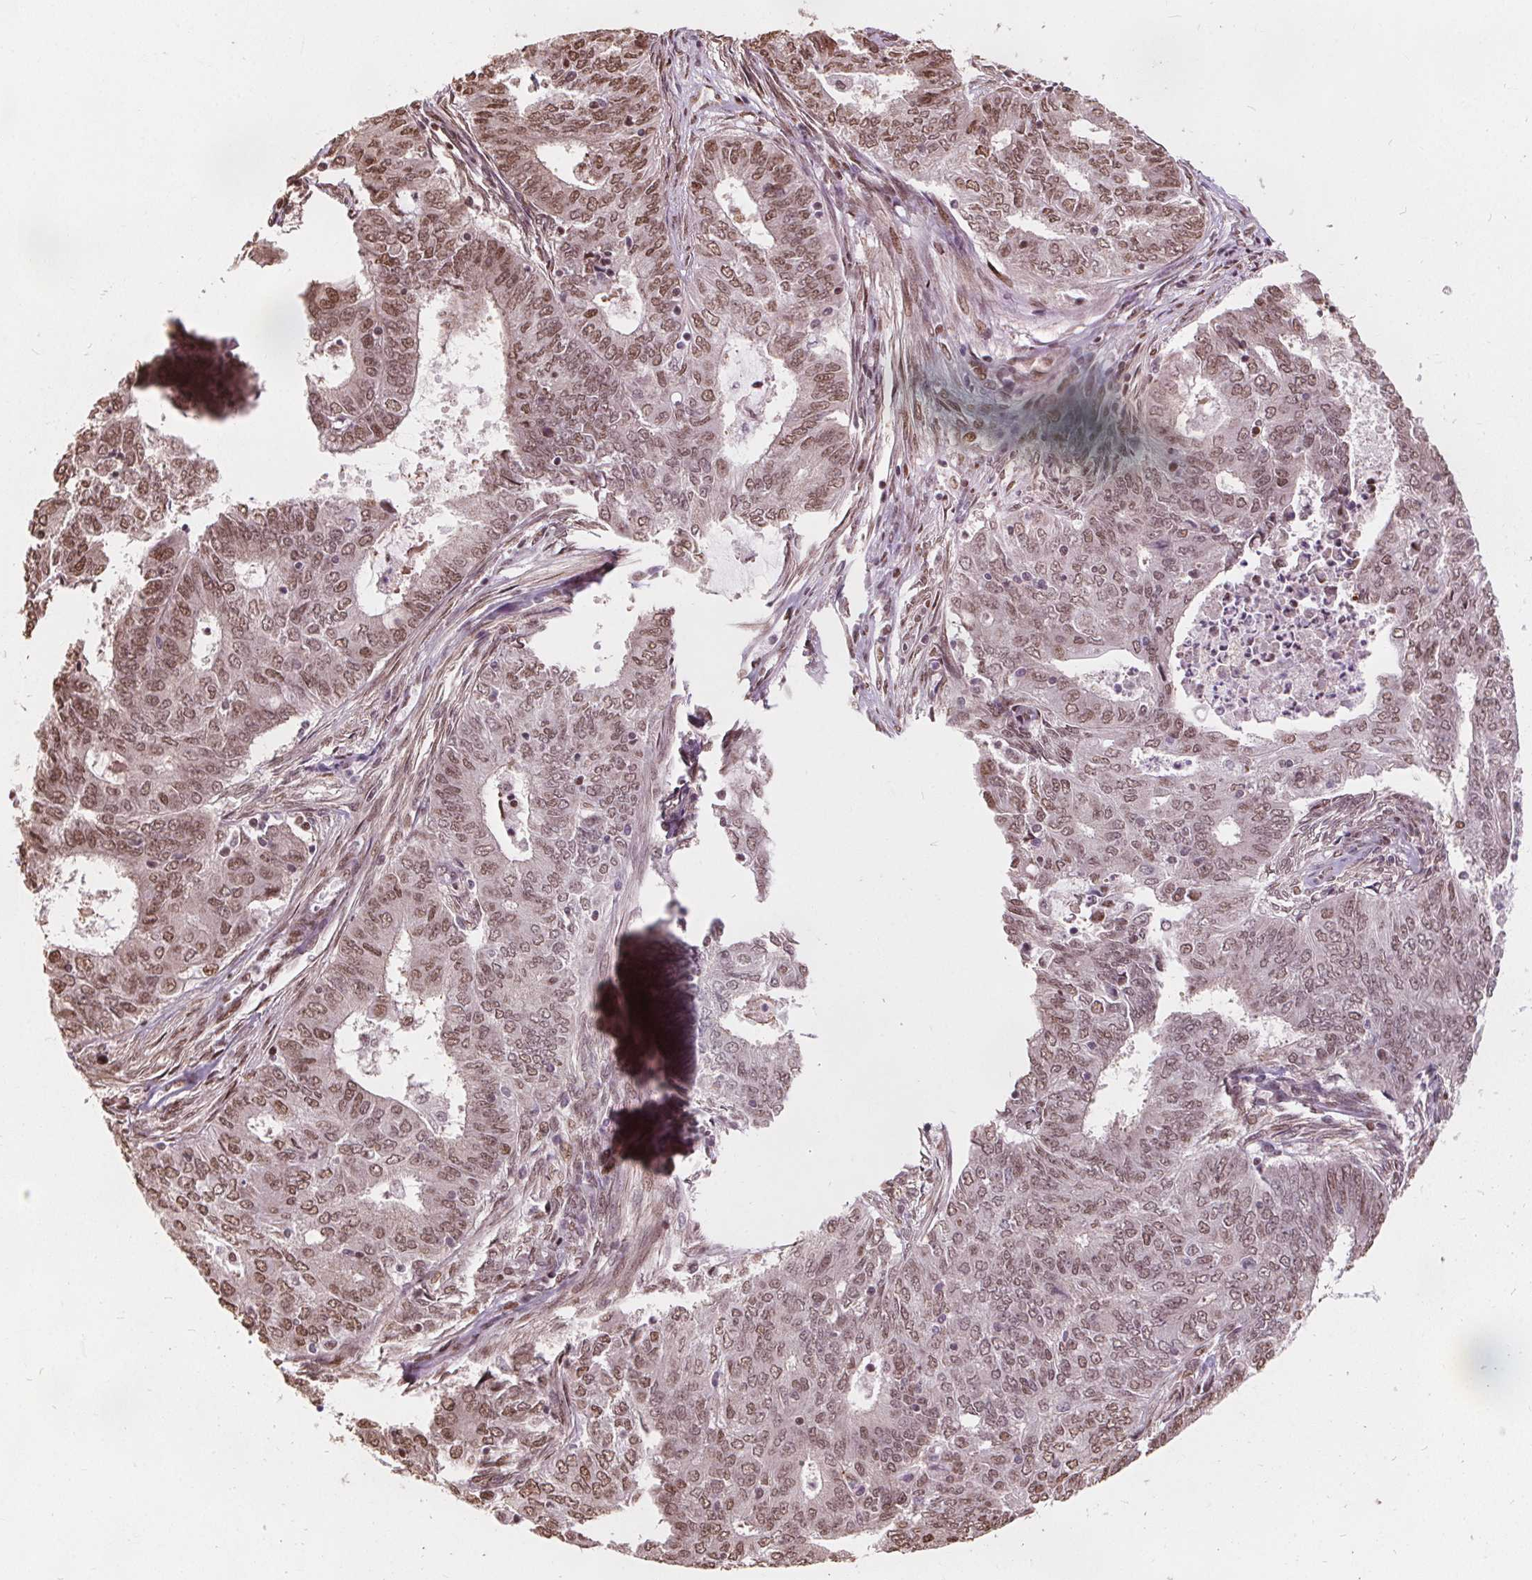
{"staining": {"intensity": "moderate", "quantity": ">75%", "location": "nuclear"}, "tissue": "endometrial cancer", "cell_type": "Tumor cells", "image_type": "cancer", "snomed": [{"axis": "morphology", "description": "Adenocarcinoma, NOS"}, {"axis": "topography", "description": "Endometrium"}], "caption": "Moderate nuclear staining for a protein is appreciated in approximately >75% of tumor cells of endometrial cancer using immunohistochemistry.", "gene": "ISLR2", "patient": {"sex": "female", "age": 62}}